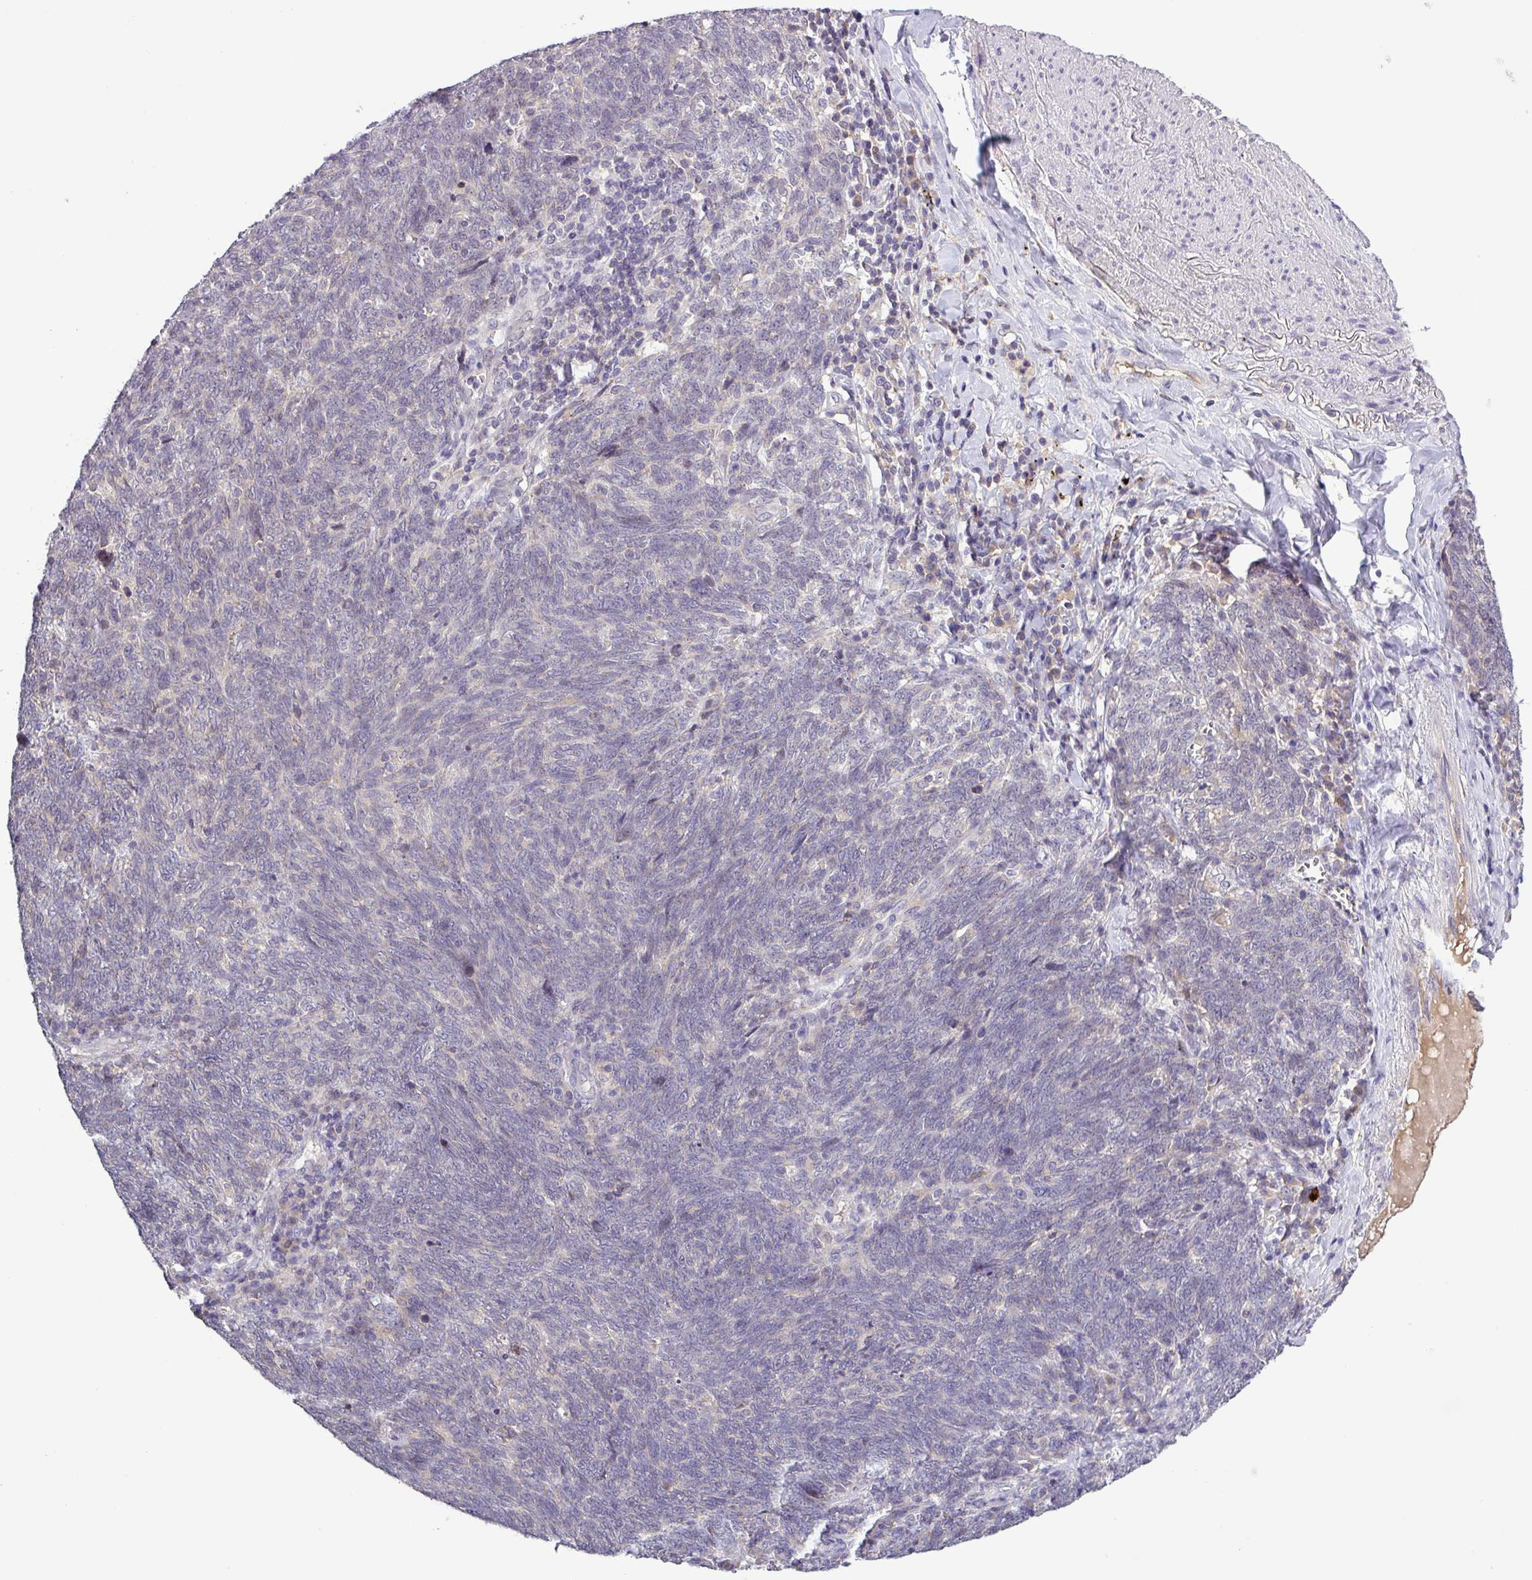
{"staining": {"intensity": "negative", "quantity": "none", "location": "none"}, "tissue": "lung cancer", "cell_type": "Tumor cells", "image_type": "cancer", "snomed": [{"axis": "morphology", "description": "Squamous cell carcinoma, NOS"}, {"axis": "topography", "description": "Lung"}], "caption": "IHC photomicrograph of squamous cell carcinoma (lung) stained for a protein (brown), which displays no staining in tumor cells. (Stains: DAB immunohistochemistry (IHC) with hematoxylin counter stain, Microscopy: brightfield microscopy at high magnification).", "gene": "SFTPB", "patient": {"sex": "female", "age": 72}}